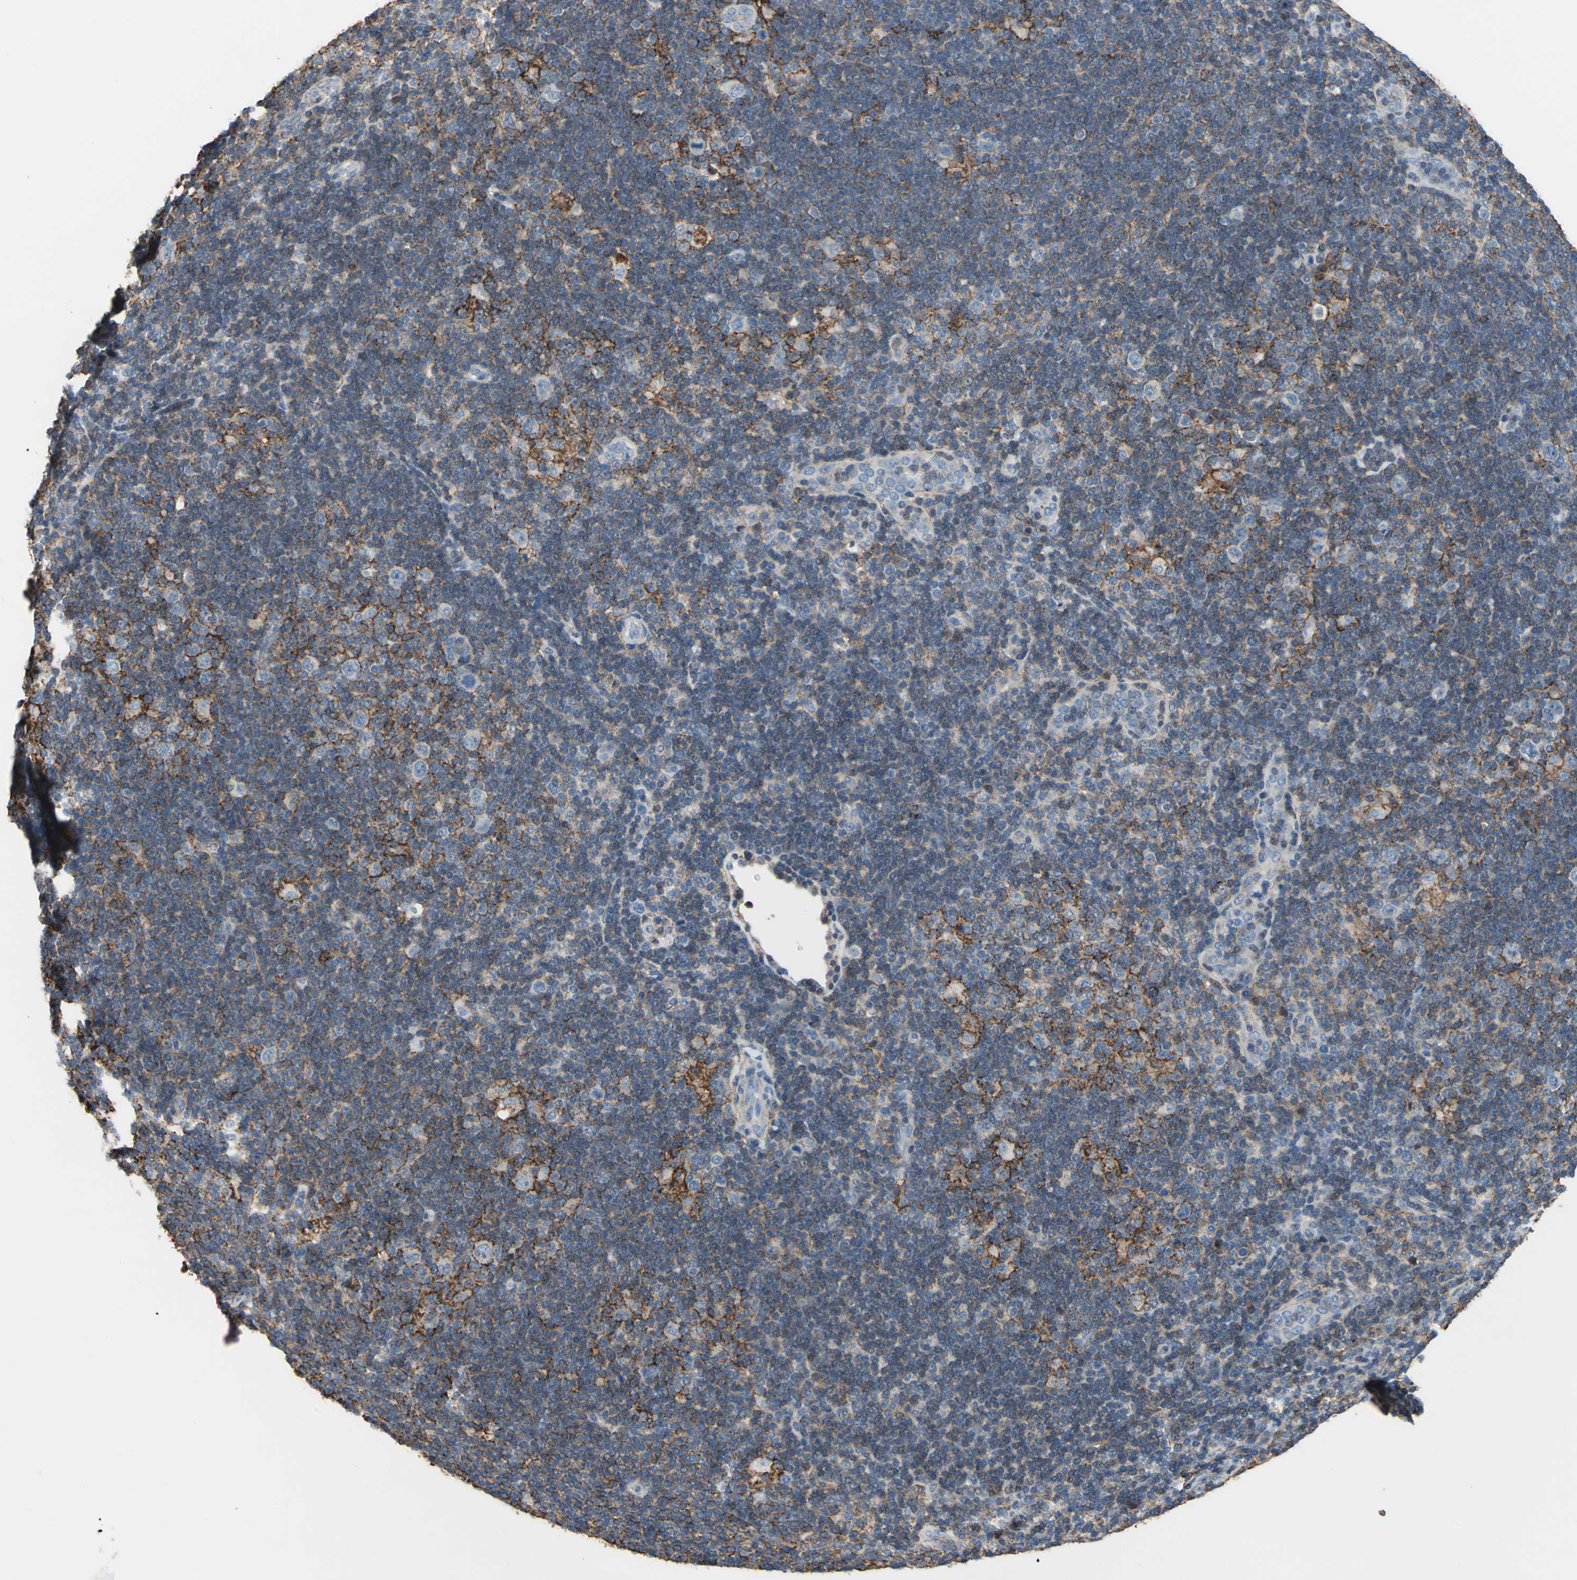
{"staining": {"intensity": "strong", "quantity": ">75%", "location": "cytoplasmic/membranous"}, "tissue": "lymphoma", "cell_type": "Tumor cells", "image_type": "cancer", "snomed": [{"axis": "morphology", "description": "Hodgkin's disease, NOS"}, {"axis": "topography", "description": "Lymph node"}], "caption": "Immunohistochemical staining of Hodgkin's disease displays high levels of strong cytoplasmic/membranous staining in approximately >75% of tumor cells. (brown staining indicates protein expression, while blue staining denotes nuclei).", "gene": "CD44", "patient": {"sex": "female", "age": 57}}